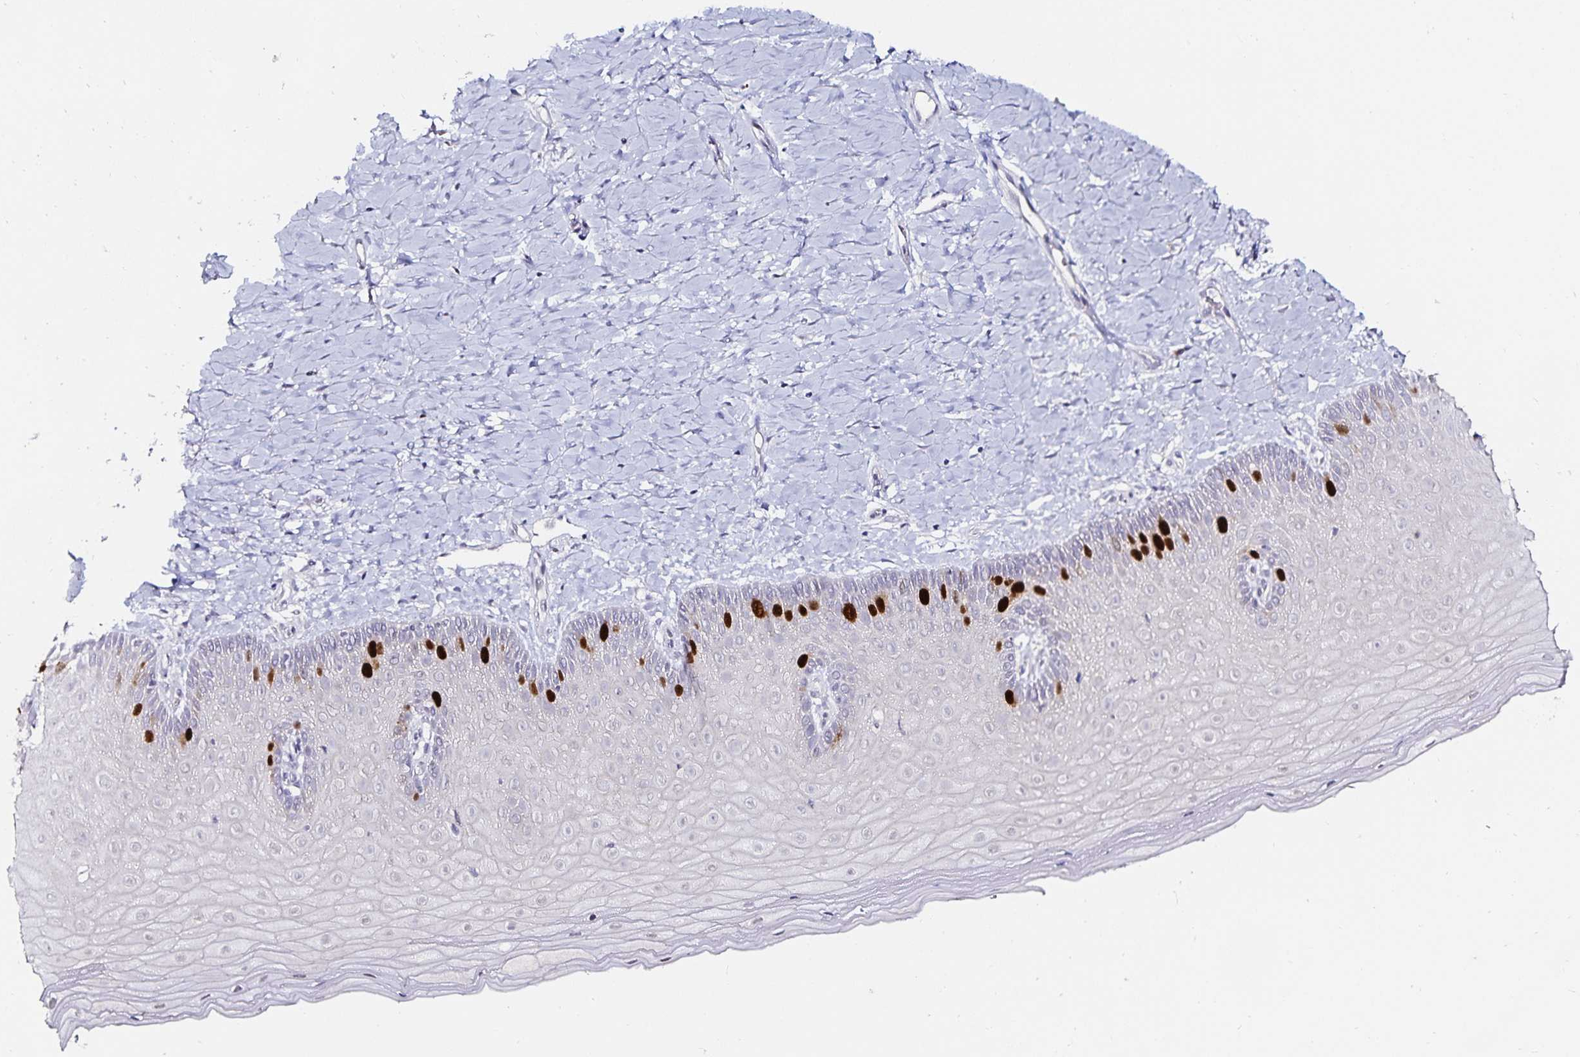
{"staining": {"intensity": "negative", "quantity": "none", "location": "none"}, "tissue": "cervix", "cell_type": "Glandular cells", "image_type": "normal", "snomed": [{"axis": "morphology", "description": "Normal tissue, NOS"}, {"axis": "topography", "description": "Cervix"}], "caption": "Immunohistochemistry (IHC) micrograph of unremarkable cervix: cervix stained with DAB exhibits no significant protein positivity in glandular cells.", "gene": "ANLN", "patient": {"sex": "female", "age": 37}}